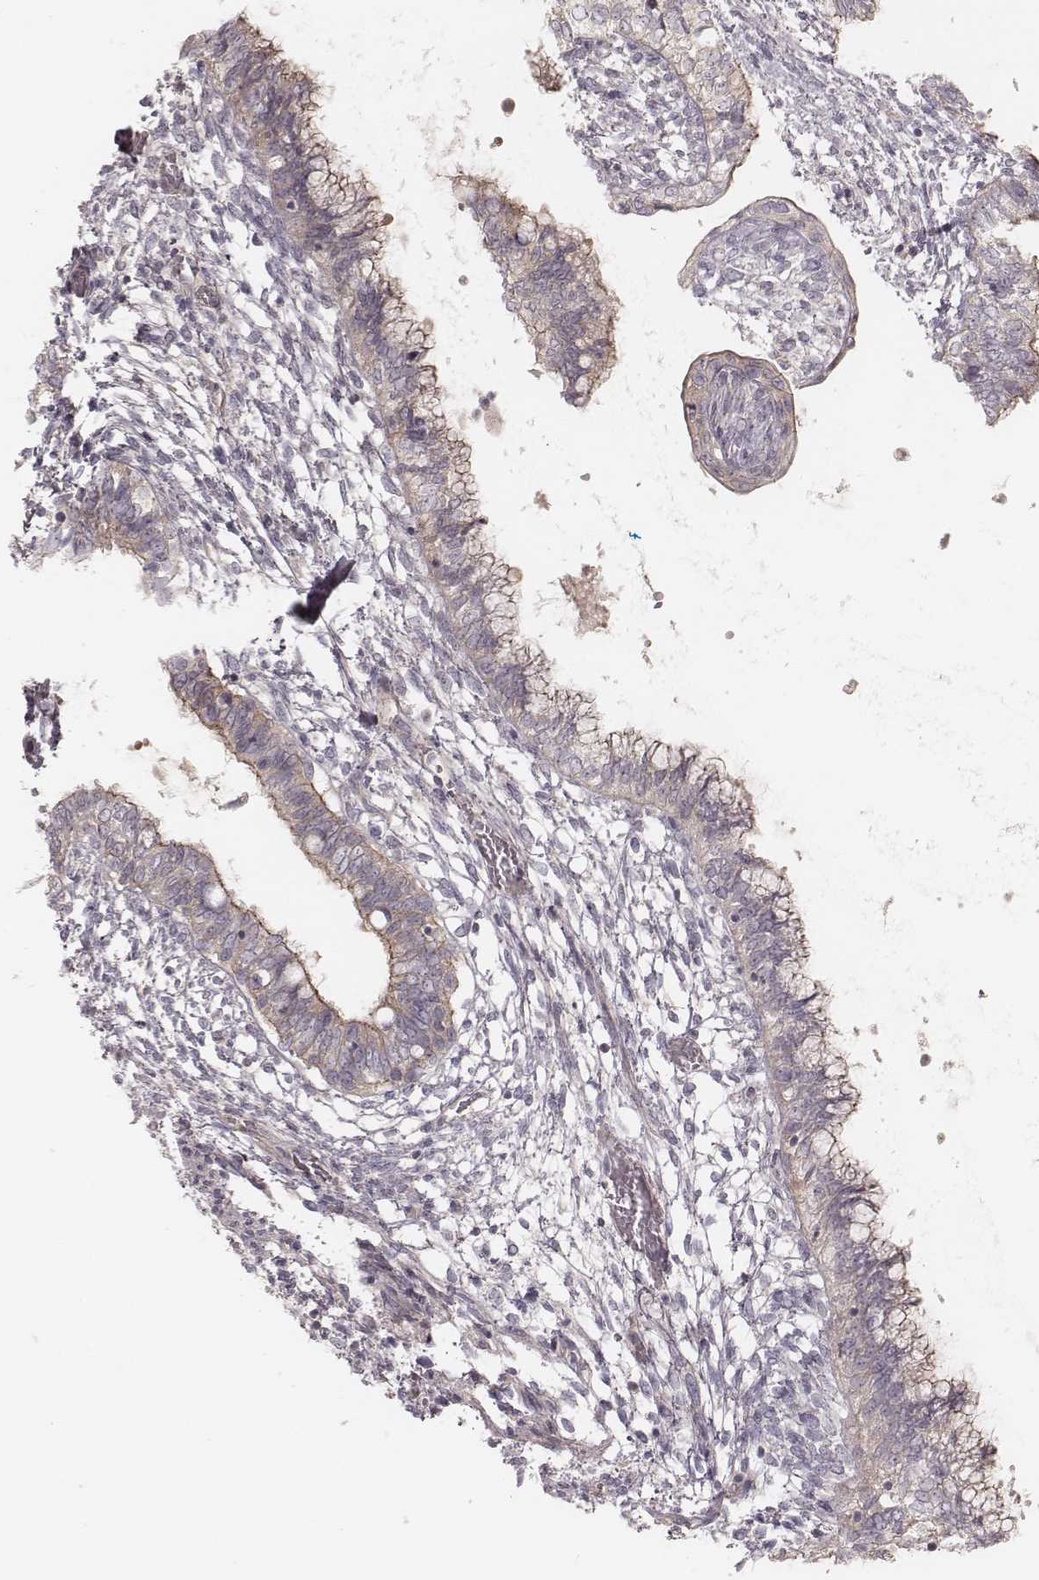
{"staining": {"intensity": "weak", "quantity": "<25%", "location": "cytoplasmic/membranous"}, "tissue": "testis cancer", "cell_type": "Tumor cells", "image_type": "cancer", "snomed": [{"axis": "morphology", "description": "Carcinoma, Embryonal, NOS"}, {"axis": "topography", "description": "Testis"}], "caption": "Immunohistochemistry micrograph of neoplastic tissue: testis cancer stained with DAB reveals no significant protein staining in tumor cells.", "gene": "TDRD5", "patient": {"sex": "male", "age": 37}}